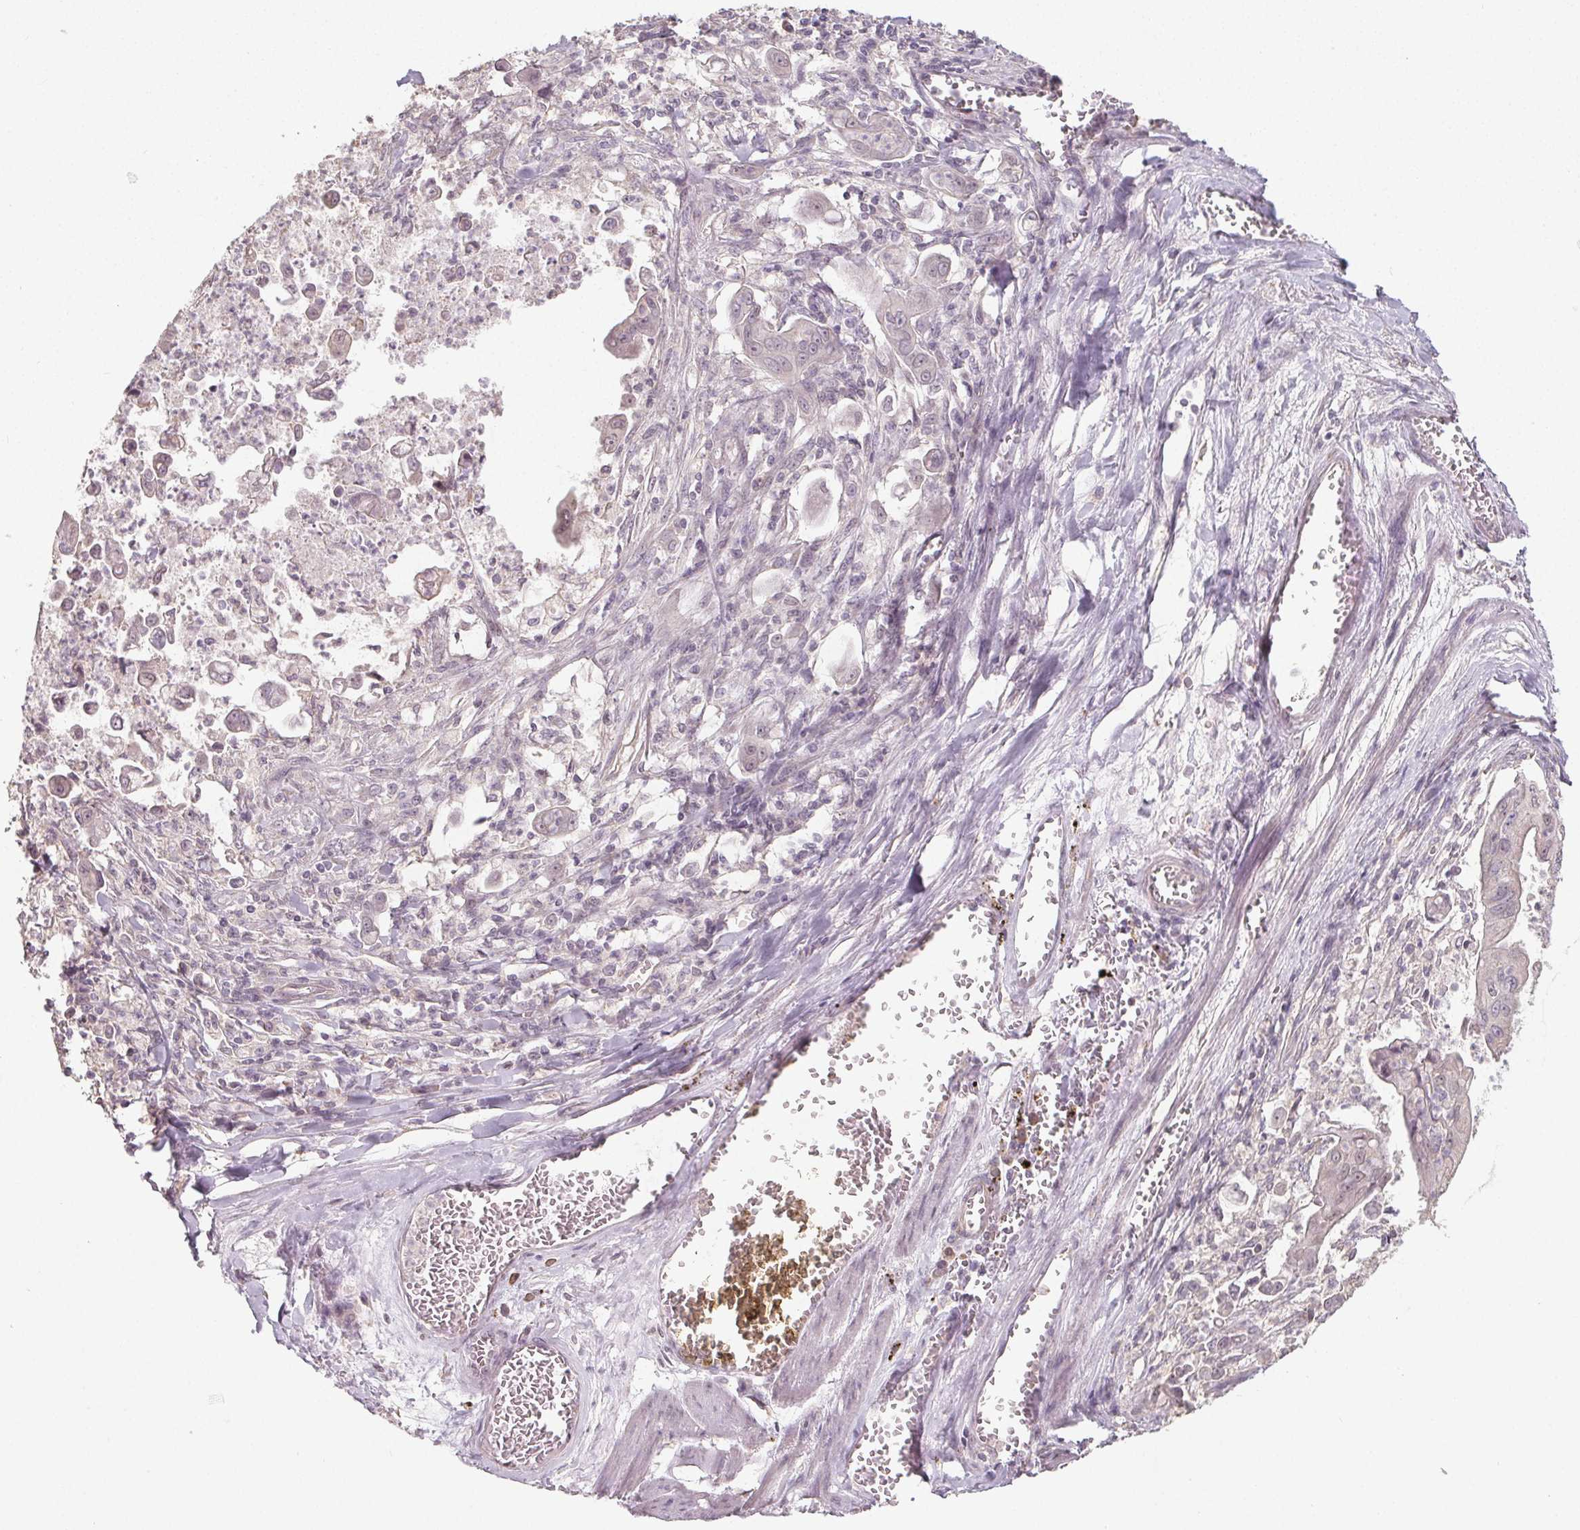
{"staining": {"intensity": "negative", "quantity": "none", "location": "none"}, "tissue": "stomach cancer", "cell_type": "Tumor cells", "image_type": "cancer", "snomed": [{"axis": "morphology", "description": "Adenocarcinoma, NOS"}, {"axis": "topography", "description": "Stomach, upper"}], "caption": "The photomicrograph exhibits no significant expression in tumor cells of stomach cancer.", "gene": "SLC26A2", "patient": {"sex": "male", "age": 80}}